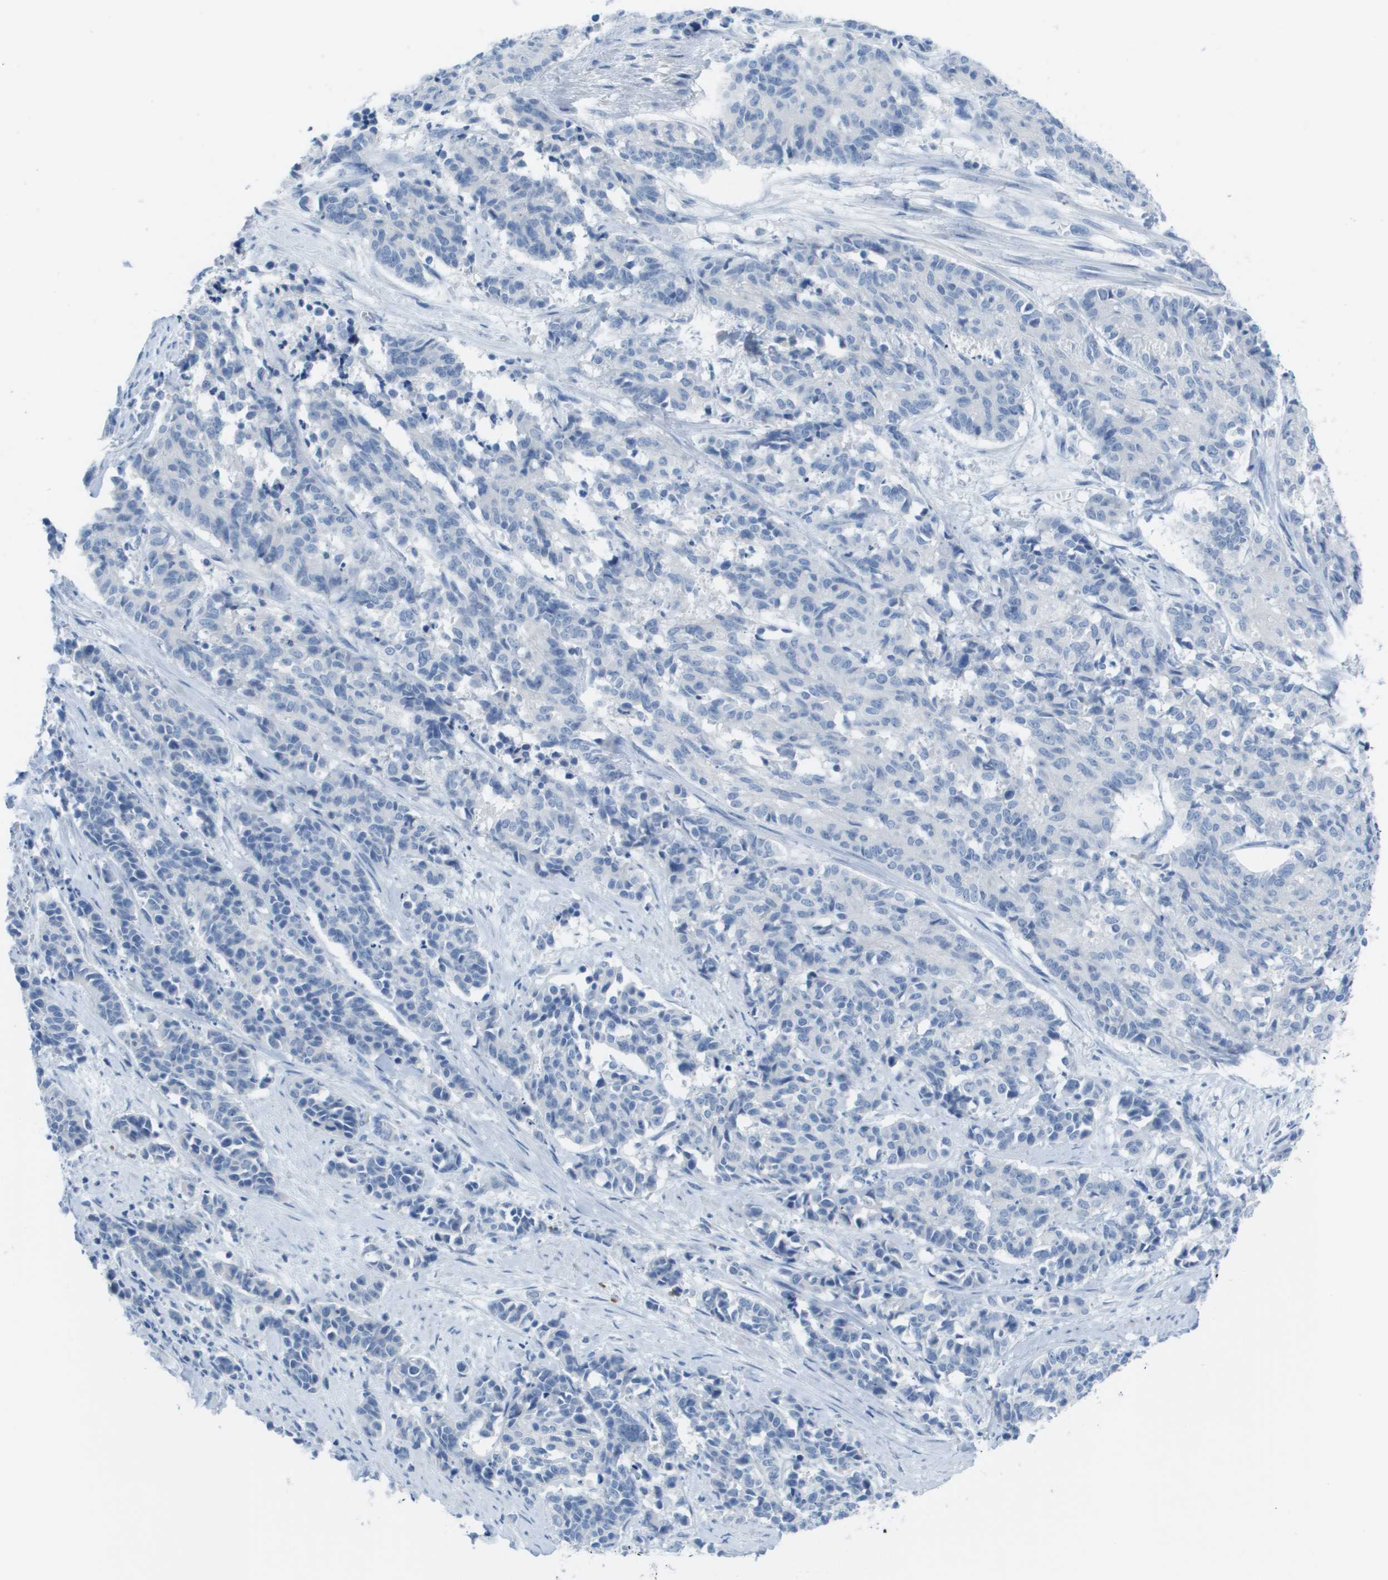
{"staining": {"intensity": "negative", "quantity": "none", "location": "none"}, "tissue": "cervical cancer", "cell_type": "Tumor cells", "image_type": "cancer", "snomed": [{"axis": "morphology", "description": "Squamous cell carcinoma, NOS"}, {"axis": "topography", "description": "Cervix"}], "caption": "The micrograph shows no significant expression in tumor cells of cervical cancer. (Stains: DAB IHC with hematoxylin counter stain, Microscopy: brightfield microscopy at high magnification).", "gene": "GPR18", "patient": {"sex": "female", "age": 35}}